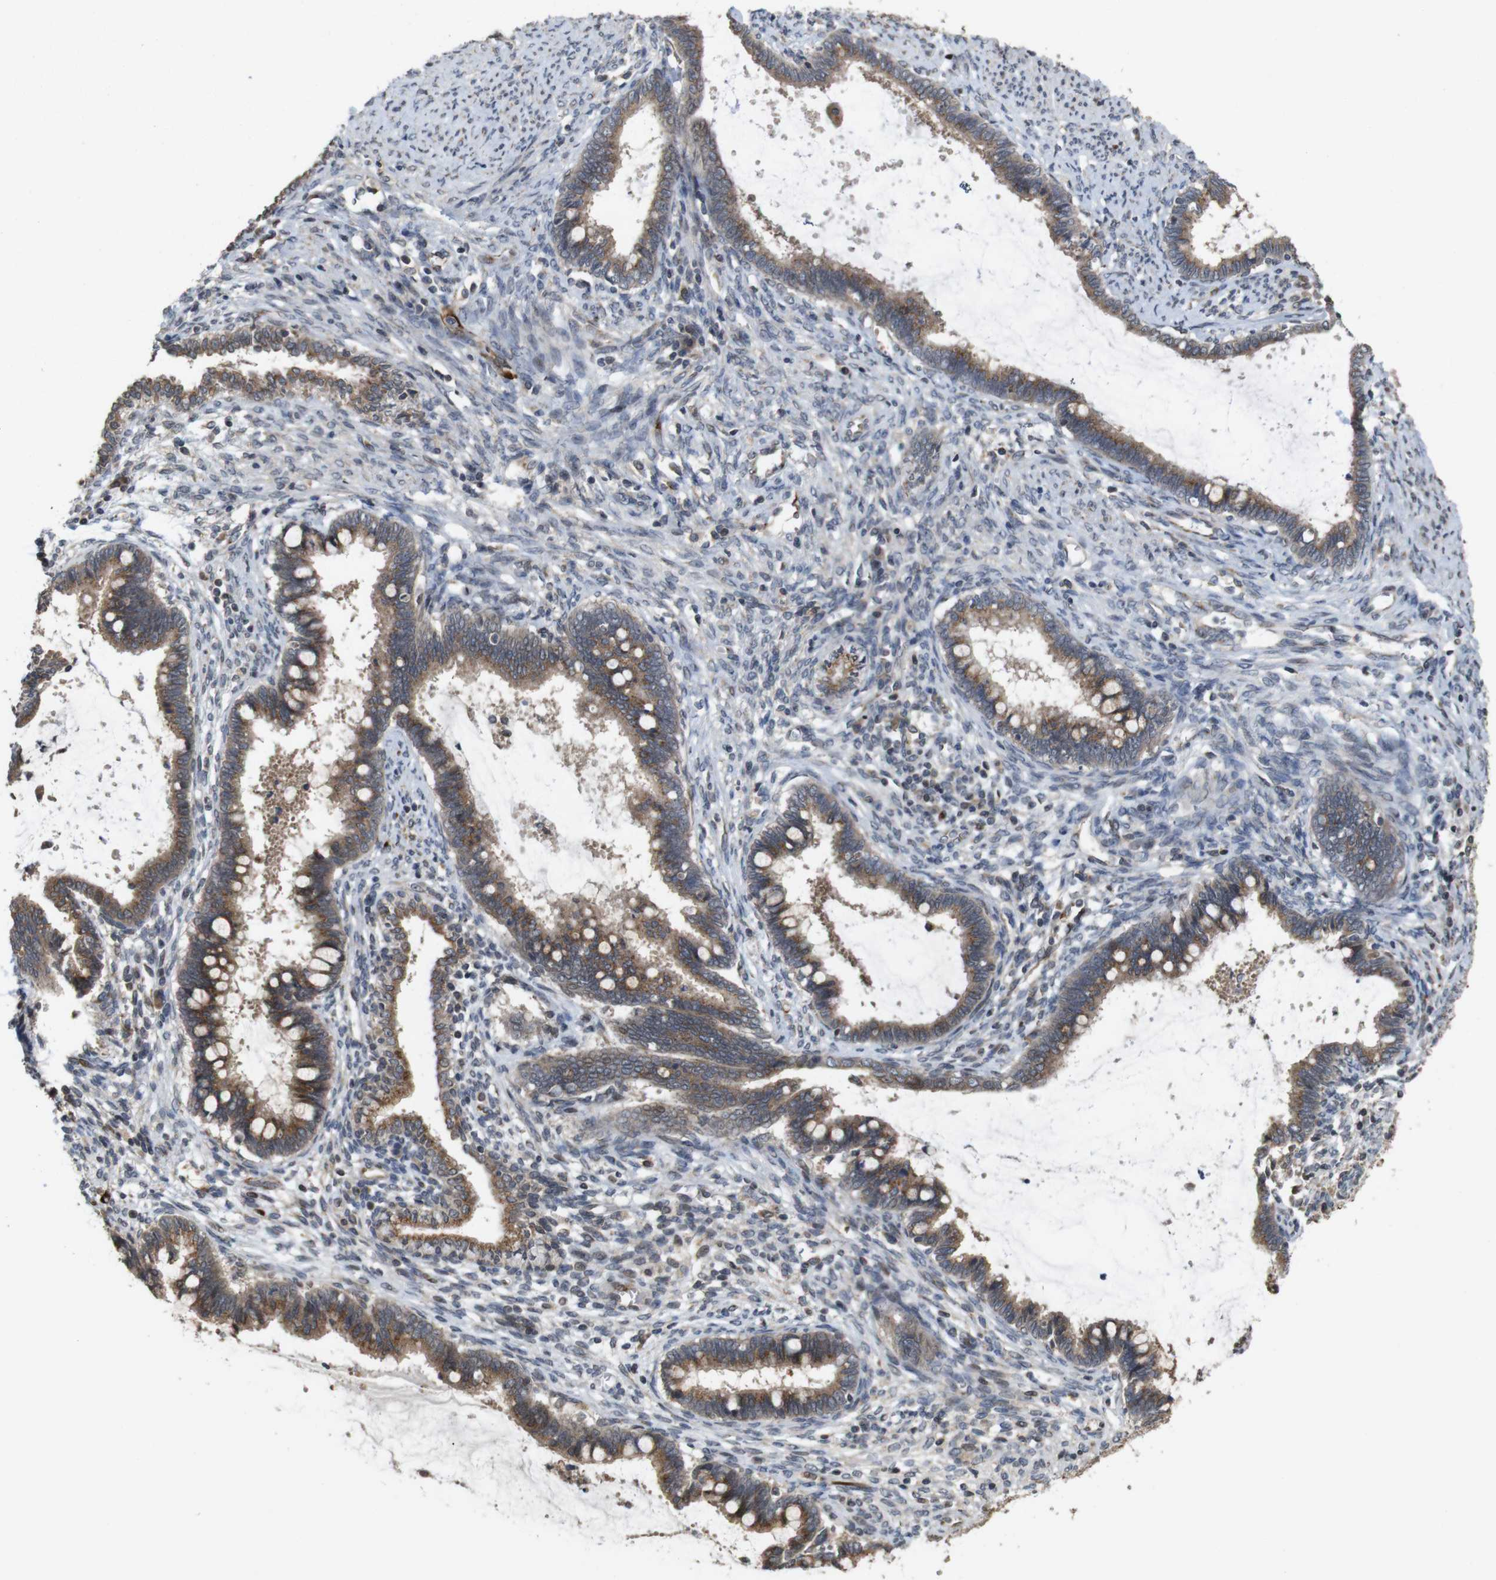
{"staining": {"intensity": "moderate", "quantity": ">75%", "location": "cytoplasmic/membranous"}, "tissue": "cervical cancer", "cell_type": "Tumor cells", "image_type": "cancer", "snomed": [{"axis": "morphology", "description": "Adenocarcinoma, NOS"}, {"axis": "topography", "description": "Cervix"}], "caption": "Adenocarcinoma (cervical) was stained to show a protein in brown. There is medium levels of moderate cytoplasmic/membranous staining in approximately >75% of tumor cells.", "gene": "EFCAB14", "patient": {"sex": "female", "age": 44}}